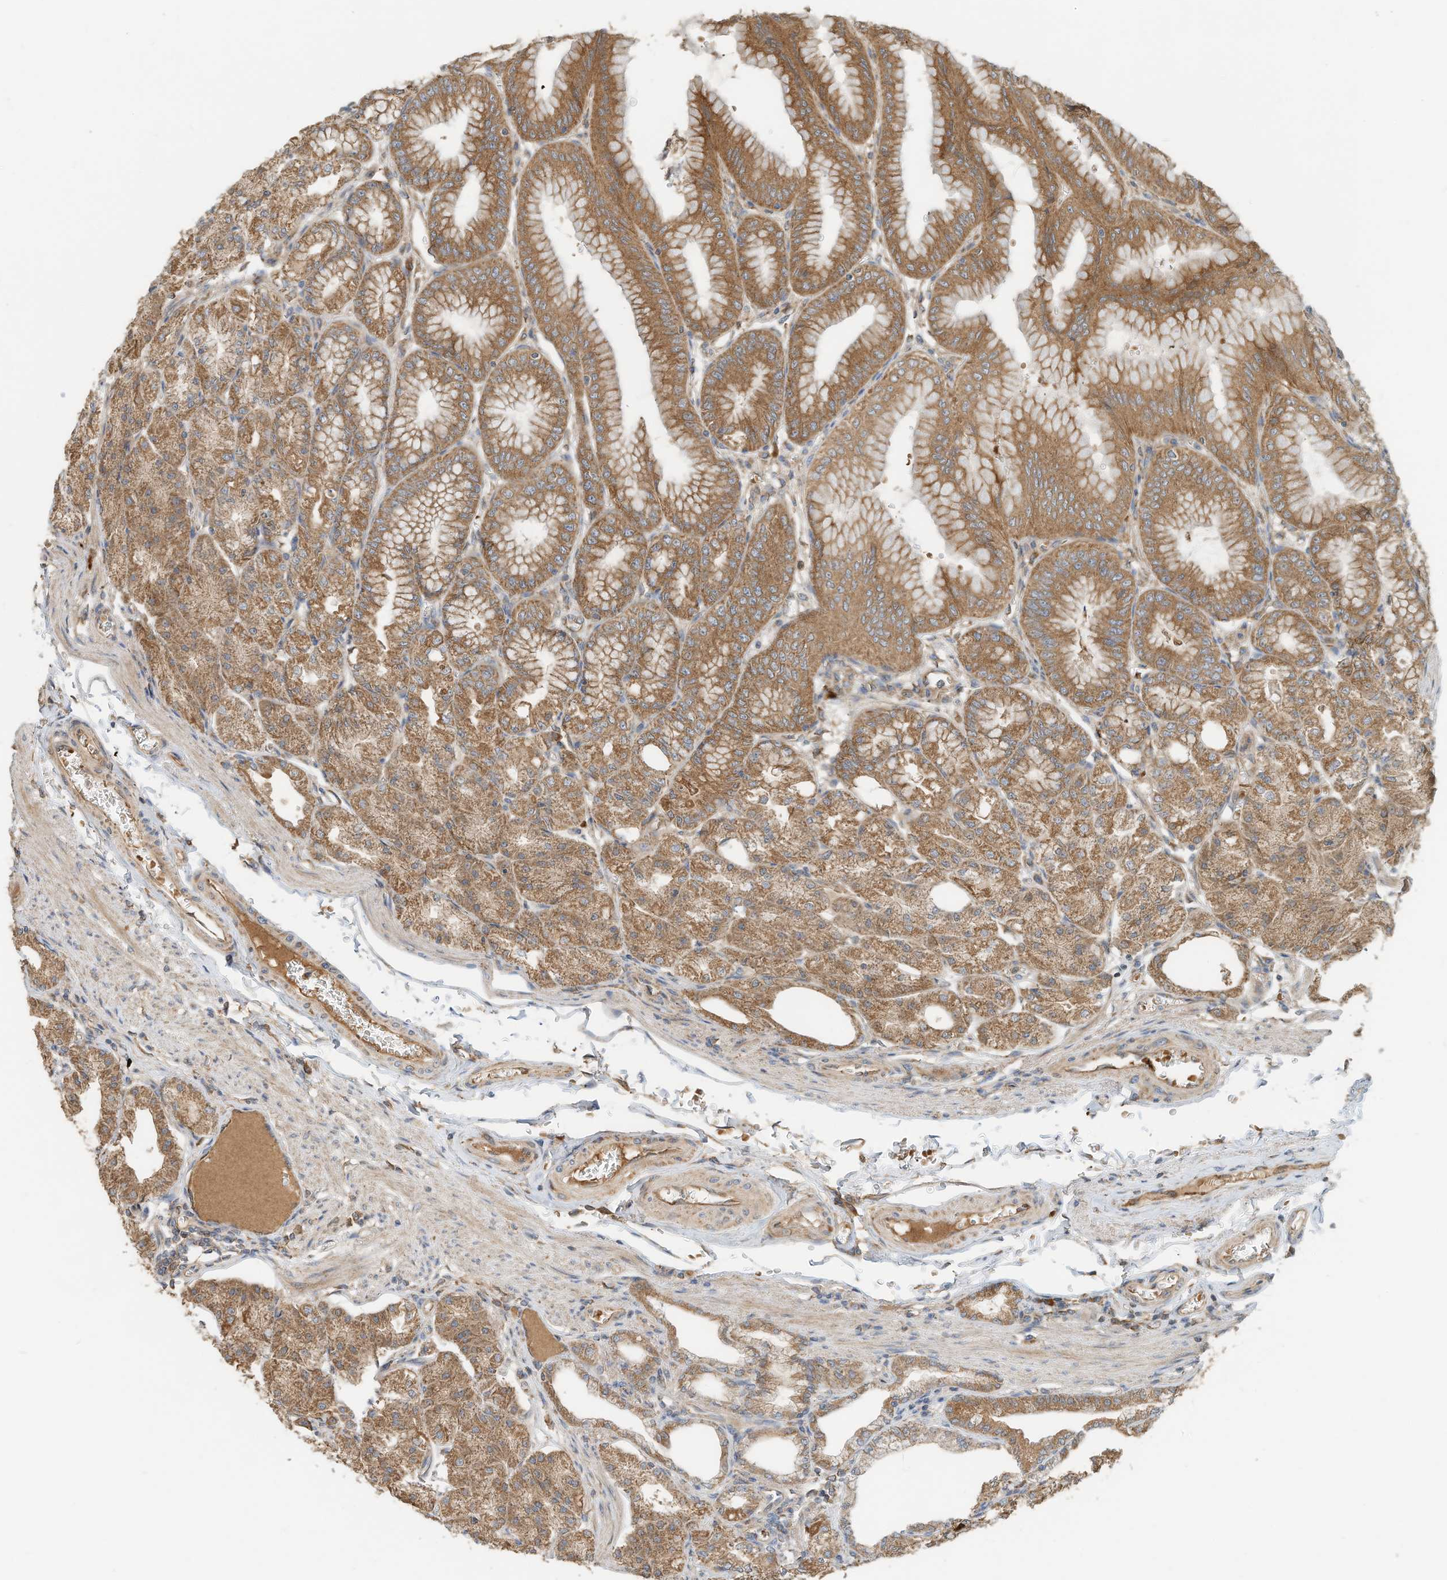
{"staining": {"intensity": "moderate", "quantity": ">75%", "location": "cytoplasmic/membranous"}, "tissue": "stomach", "cell_type": "Glandular cells", "image_type": "normal", "snomed": [{"axis": "morphology", "description": "Normal tissue, NOS"}, {"axis": "topography", "description": "Stomach, lower"}], "caption": "An image showing moderate cytoplasmic/membranous positivity in approximately >75% of glandular cells in normal stomach, as visualized by brown immunohistochemical staining.", "gene": "CPAMD8", "patient": {"sex": "male", "age": 71}}